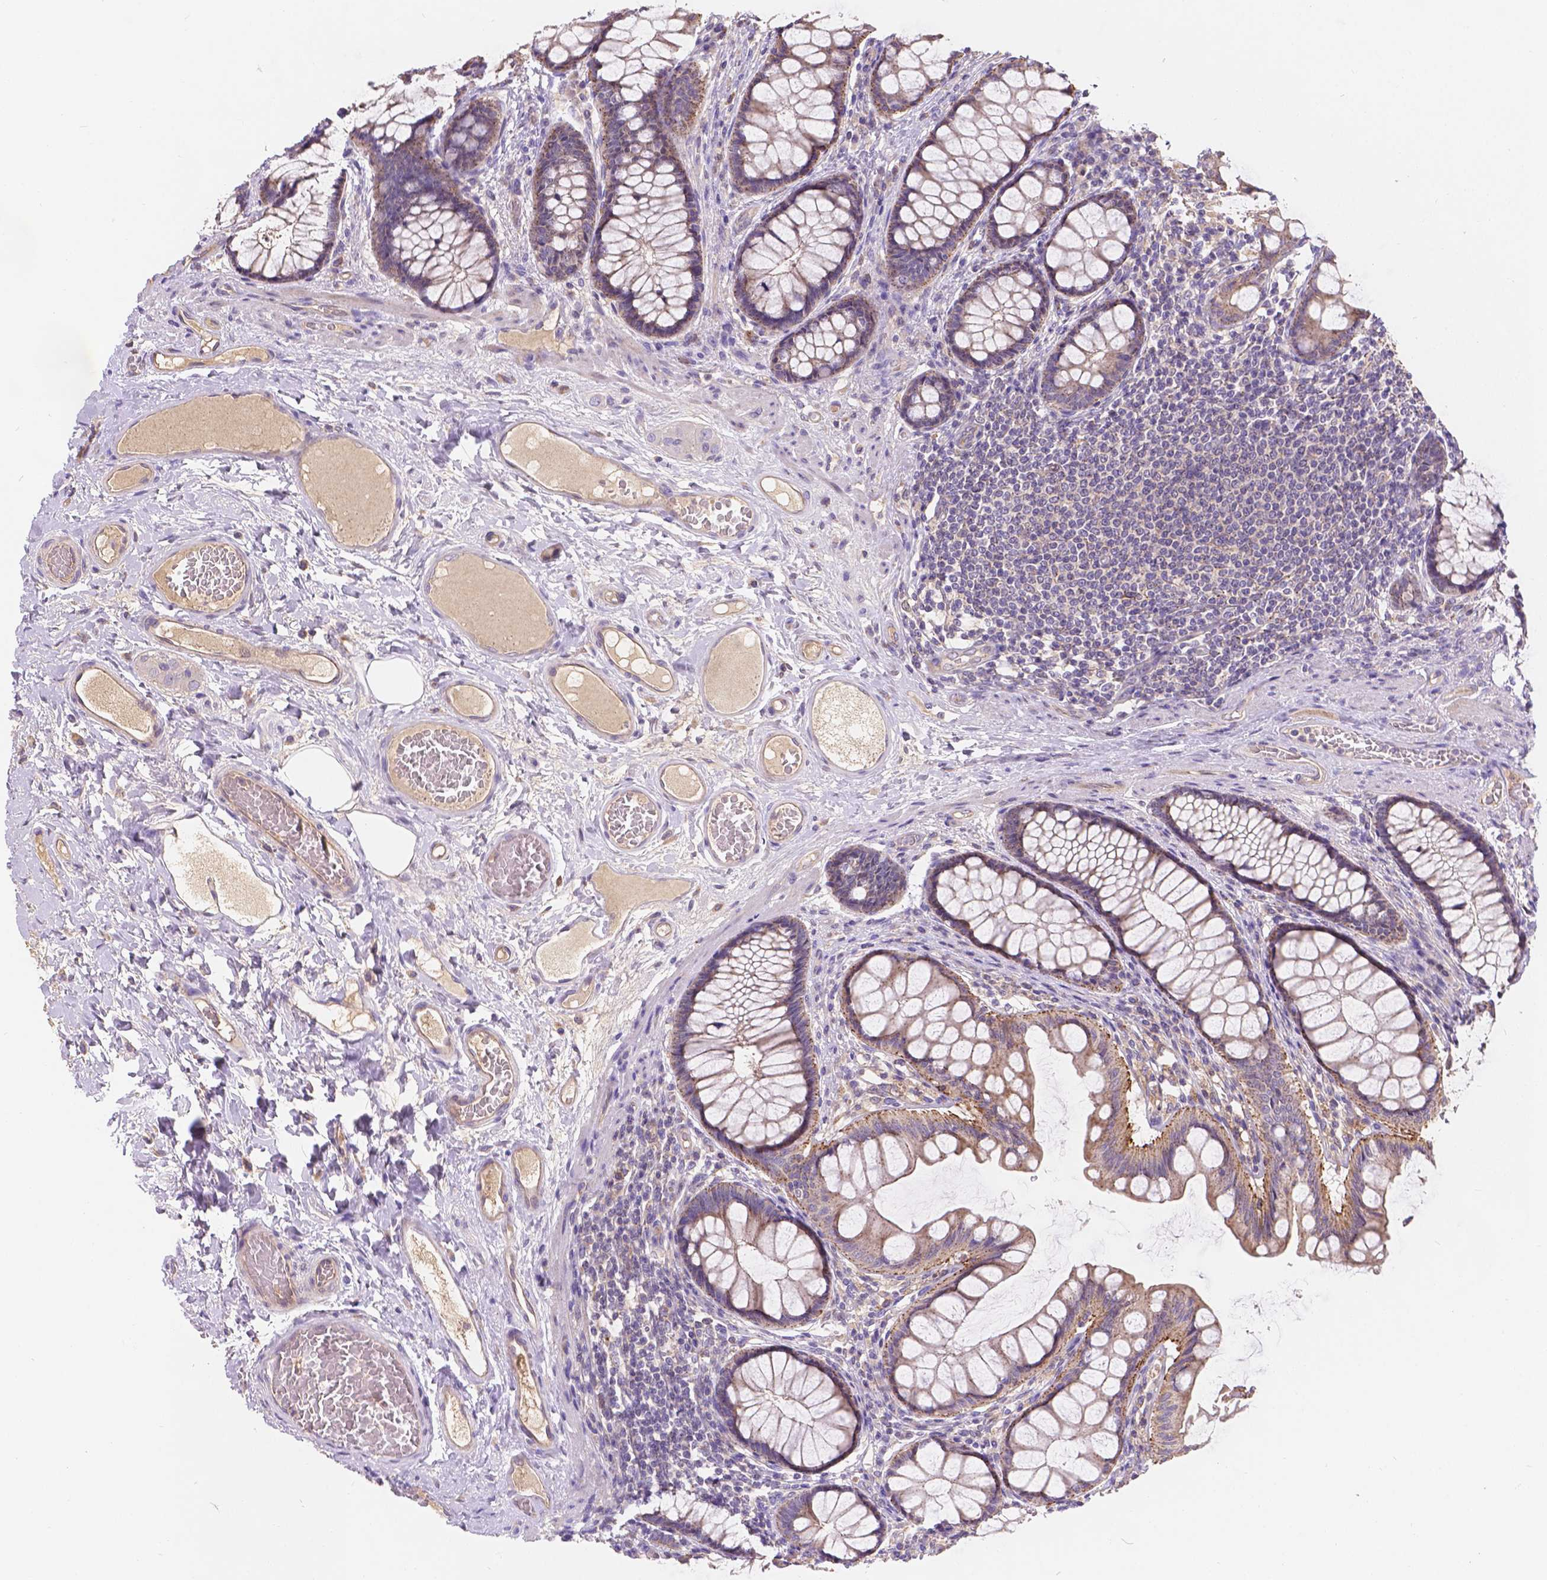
{"staining": {"intensity": "negative", "quantity": "none", "location": "none"}, "tissue": "colon", "cell_type": "Endothelial cells", "image_type": "normal", "snomed": [{"axis": "morphology", "description": "Normal tissue, NOS"}, {"axis": "topography", "description": "Colon"}], "caption": "Immunohistochemistry (IHC) photomicrograph of benign human colon stained for a protein (brown), which demonstrates no staining in endothelial cells.", "gene": "CDK10", "patient": {"sex": "female", "age": 65}}